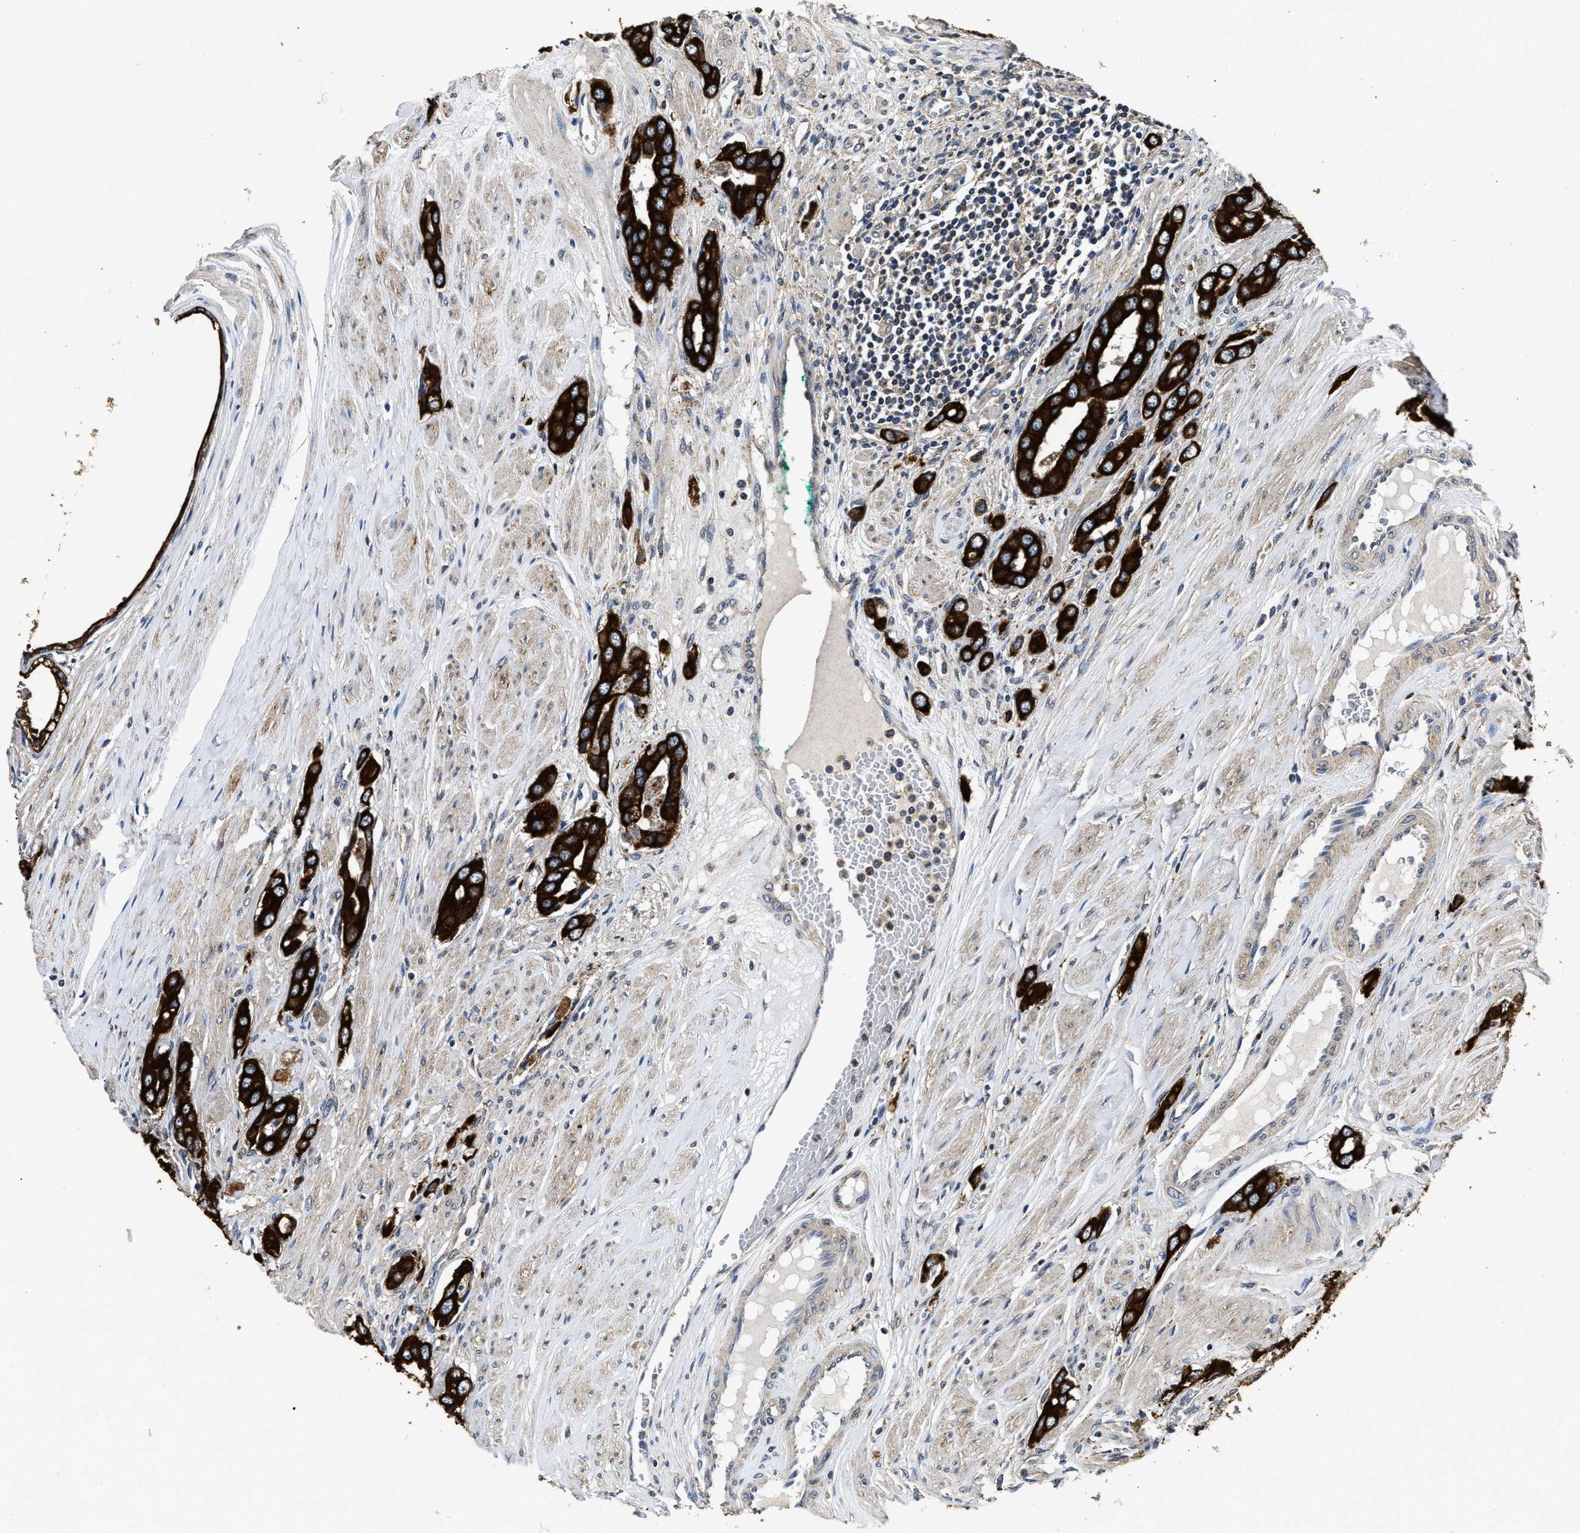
{"staining": {"intensity": "strong", "quantity": ">75%", "location": "cytoplasmic/membranous"}, "tissue": "prostate cancer", "cell_type": "Tumor cells", "image_type": "cancer", "snomed": [{"axis": "morphology", "description": "Adenocarcinoma, High grade"}, {"axis": "topography", "description": "Prostate"}], "caption": "Immunohistochemical staining of human high-grade adenocarcinoma (prostate) shows high levels of strong cytoplasmic/membranous protein expression in approximately >75% of tumor cells.", "gene": "CTNNA1", "patient": {"sex": "male", "age": 52}}